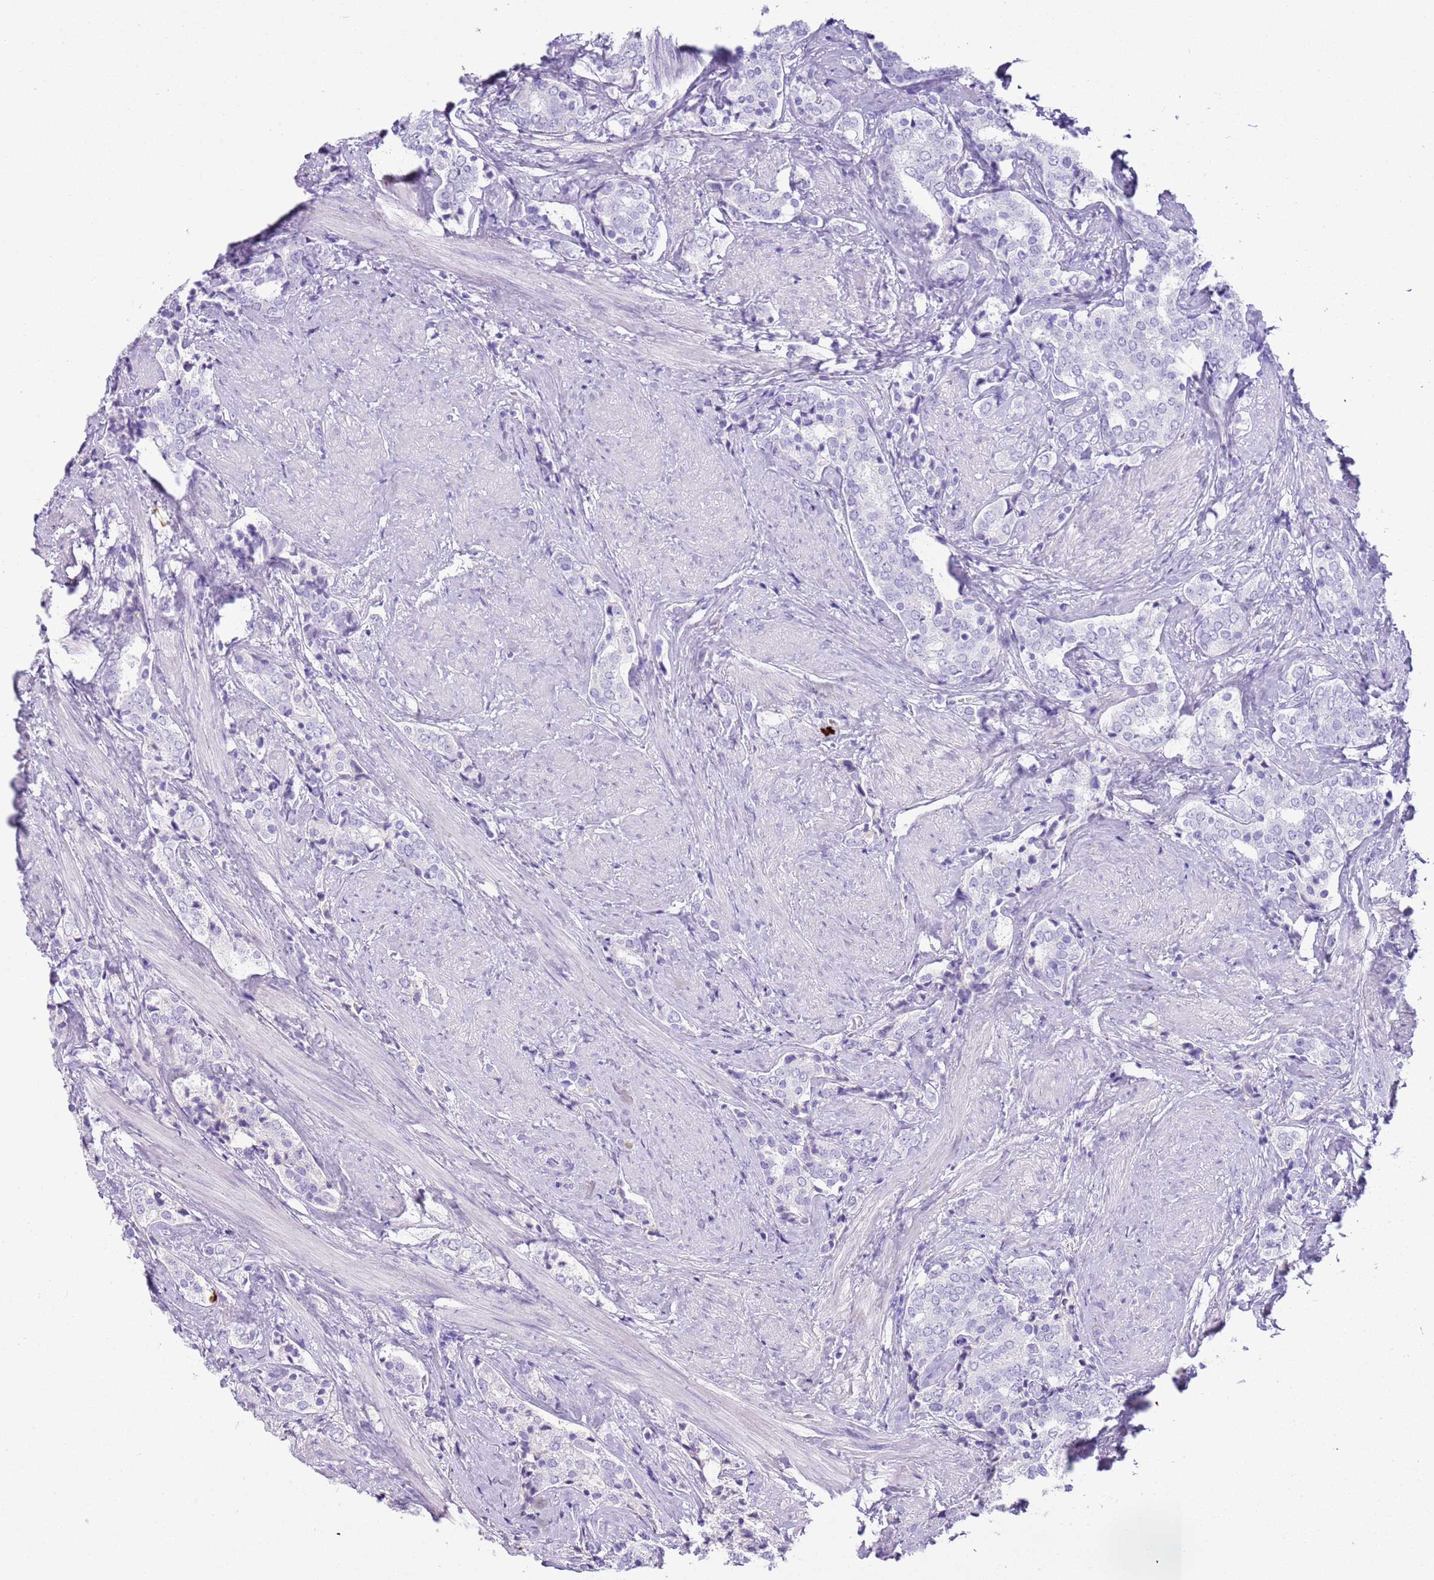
{"staining": {"intensity": "negative", "quantity": "none", "location": "none"}, "tissue": "prostate cancer", "cell_type": "Tumor cells", "image_type": "cancer", "snomed": [{"axis": "morphology", "description": "Adenocarcinoma, High grade"}, {"axis": "topography", "description": "Prostate"}], "caption": "A high-resolution photomicrograph shows IHC staining of prostate high-grade adenocarcinoma, which displays no significant staining in tumor cells.", "gene": "IGKV3D-11", "patient": {"sex": "male", "age": 71}}